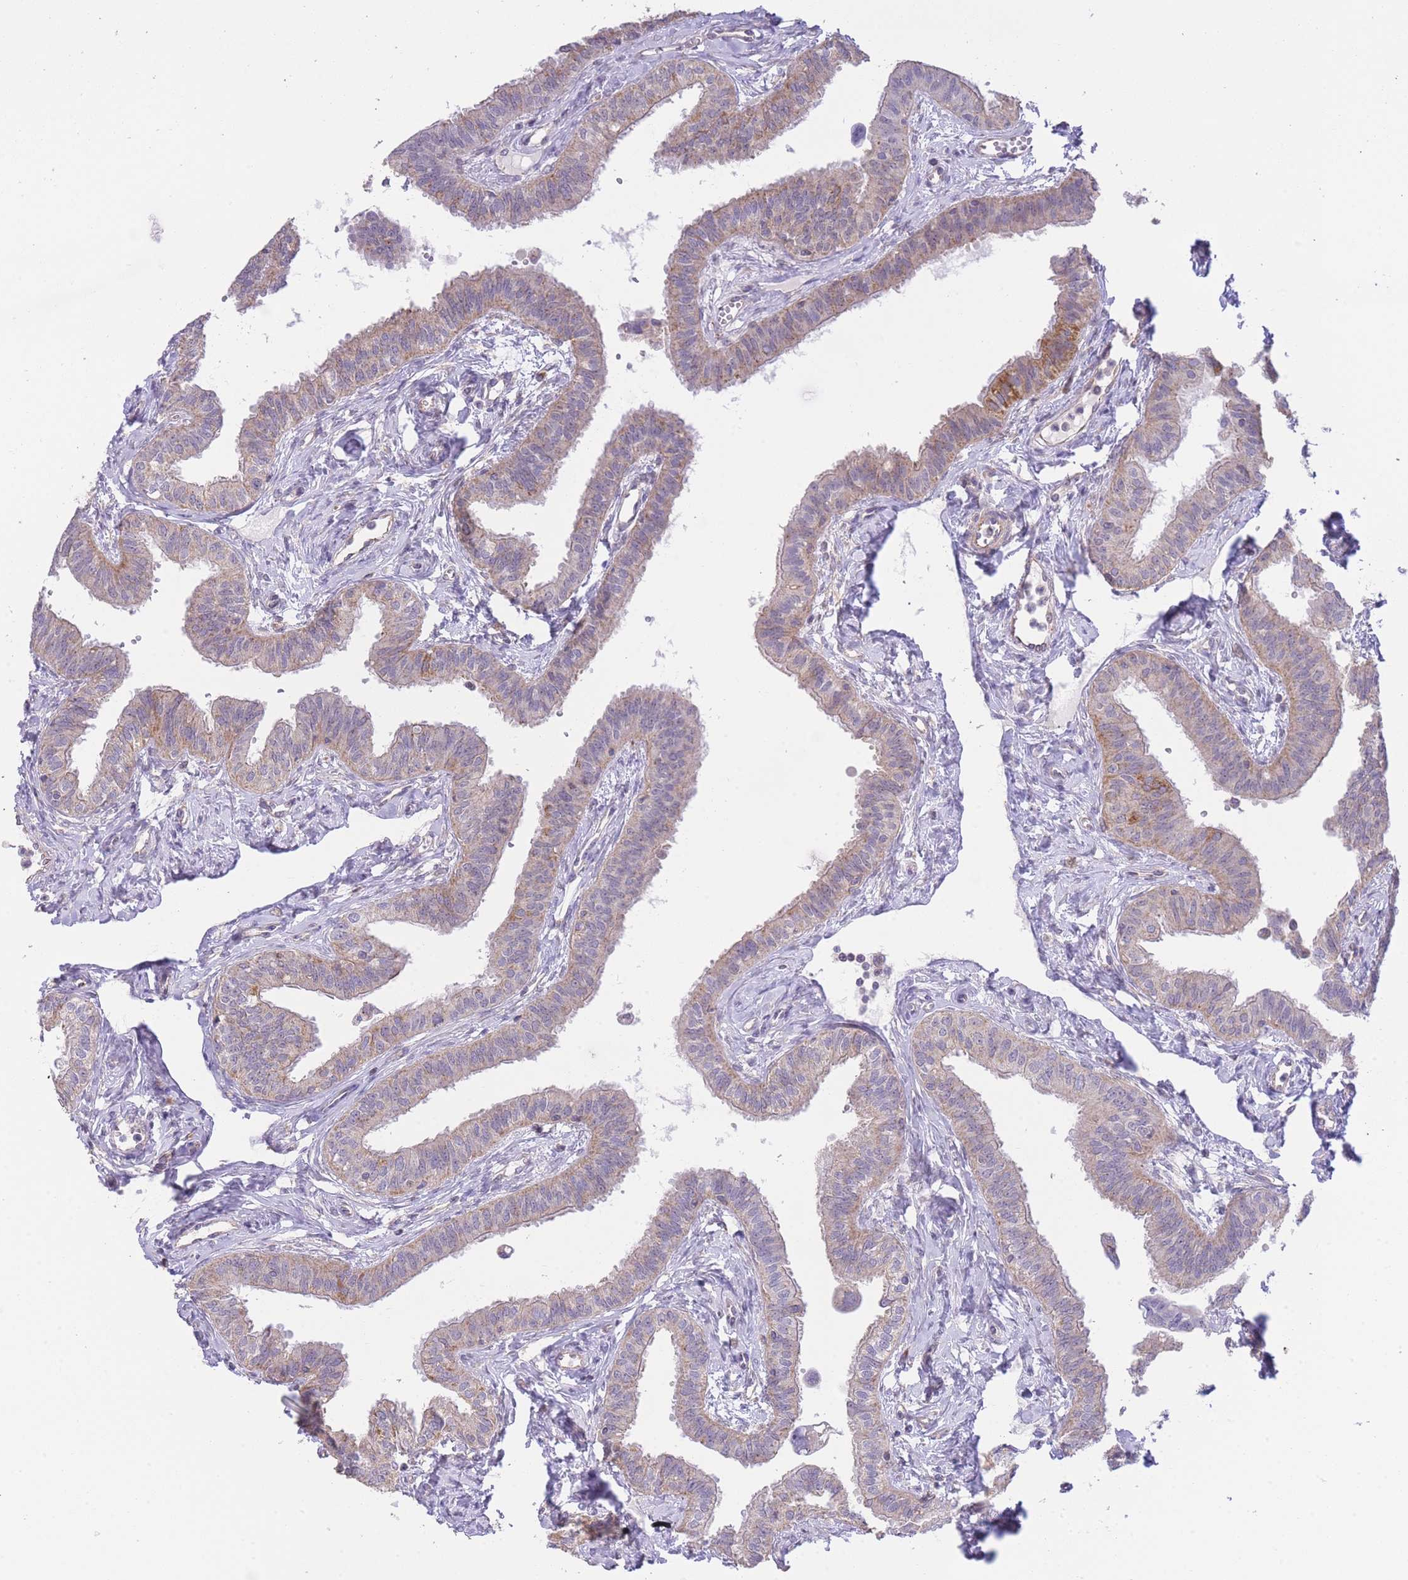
{"staining": {"intensity": "moderate", "quantity": "<25%", "location": "cytoplasmic/membranous"}, "tissue": "fallopian tube", "cell_type": "Glandular cells", "image_type": "normal", "snomed": [{"axis": "morphology", "description": "Normal tissue, NOS"}, {"axis": "morphology", "description": "Carcinoma, NOS"}, {"axis": "topography", "description": "Fallopian tube"}, {"axis": "topography", "description": "Ovary"}], "caption": "Human fallopian tube stained with a brown dye shows moderate cytoplasmic/membranous positive expression in approximately <25% of glandular cells.", "gene": "CTBP1", "patient": {"sex": "female", "age": 59}}